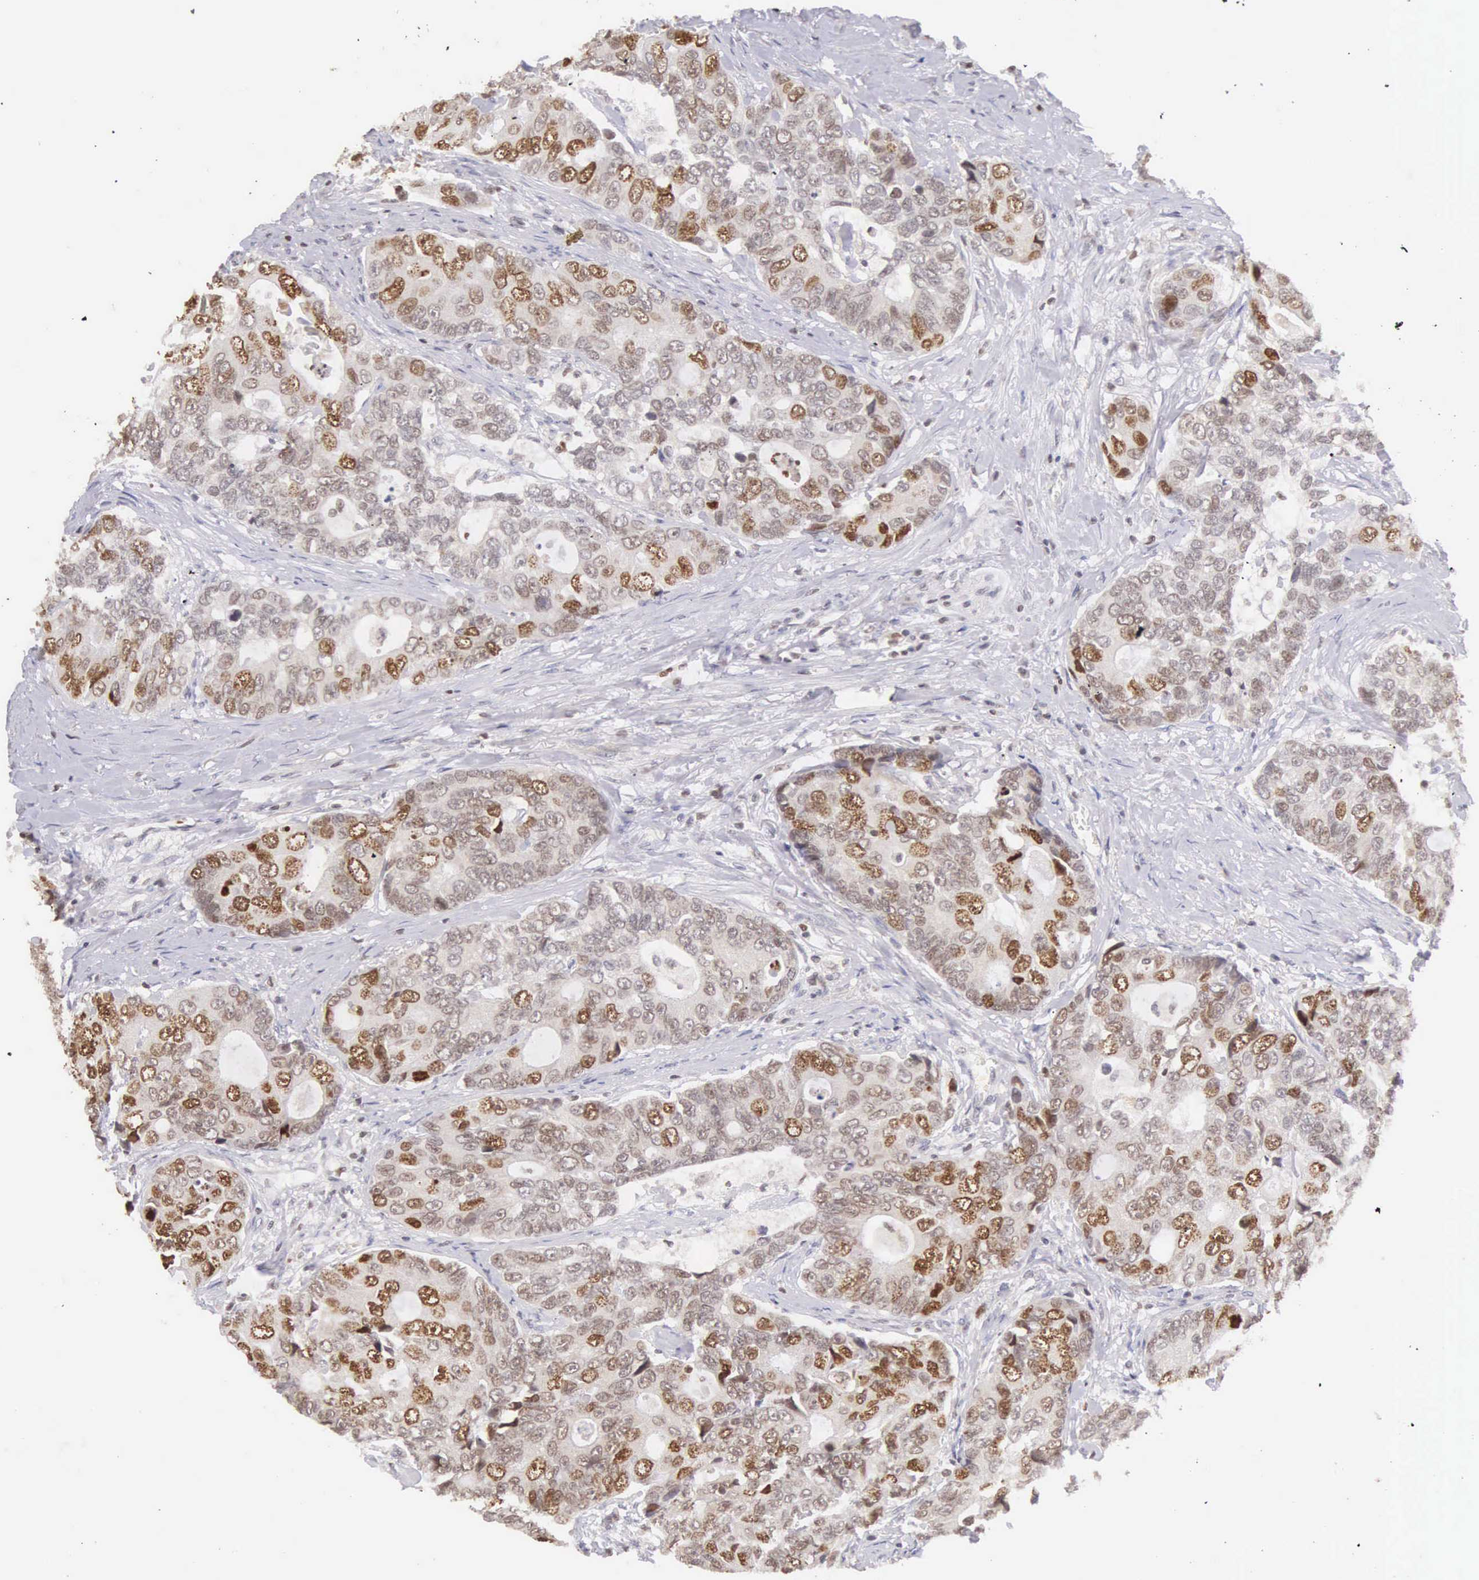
{"staining": {"intensity": "moderate", "quantity": ">75%", "location": "nuclear"}, "tissue": "colorectal cancer", "cell_type": "Tumor cells", "image_type": "cancer", "snomed": [{"axis": "morphology", "description": "Adenocarcinoma, NOS"}, {"axis": "topography", "description": "Rectum"}], "caption": "IHC of human adenocarcinoma (colorectal) displays medium levels of moderate nuclear expression in about >75% of tumor cells.", "gene": "VRK1", "patient": {"sex": "female", "age": 67}}